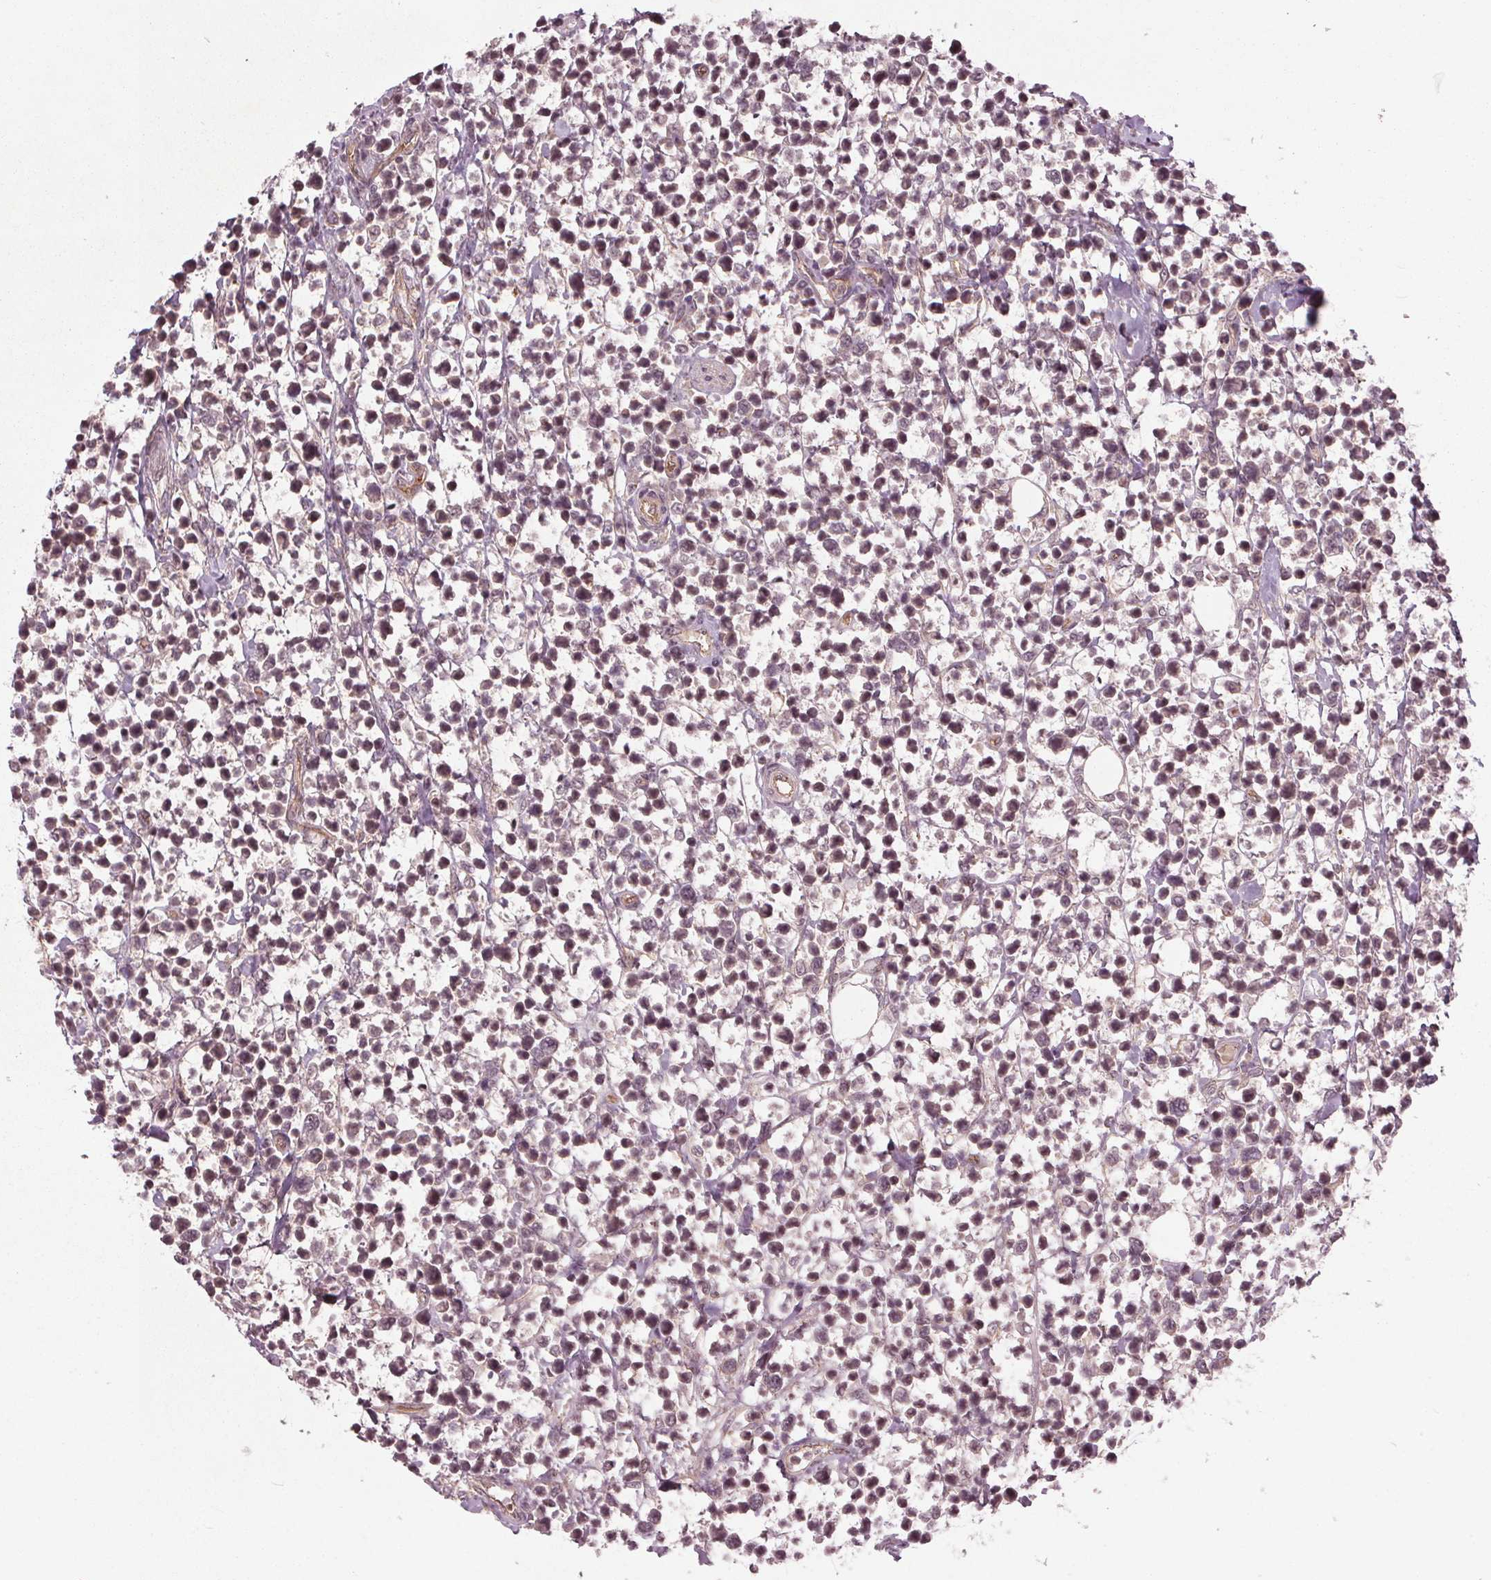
{"staining": {"intensity": "negative", "quantity": "none", "location": "none"}, "tissue": "lymphoma", "cell_type": "Tumor cells", "image_type": "cancer", "snomed": [{"axis": "morphology", "description": "Malignant lymphoma, non-Hodgkin's type, High grade"}, {"axis": "topography", "description": "Soft tissue"}], "caption": "Micrograph shows no significant protein positivity in tumor cells of lymphoma.", "gene": "BTBD1", "patient": {"sex": "female", "age": 56}}